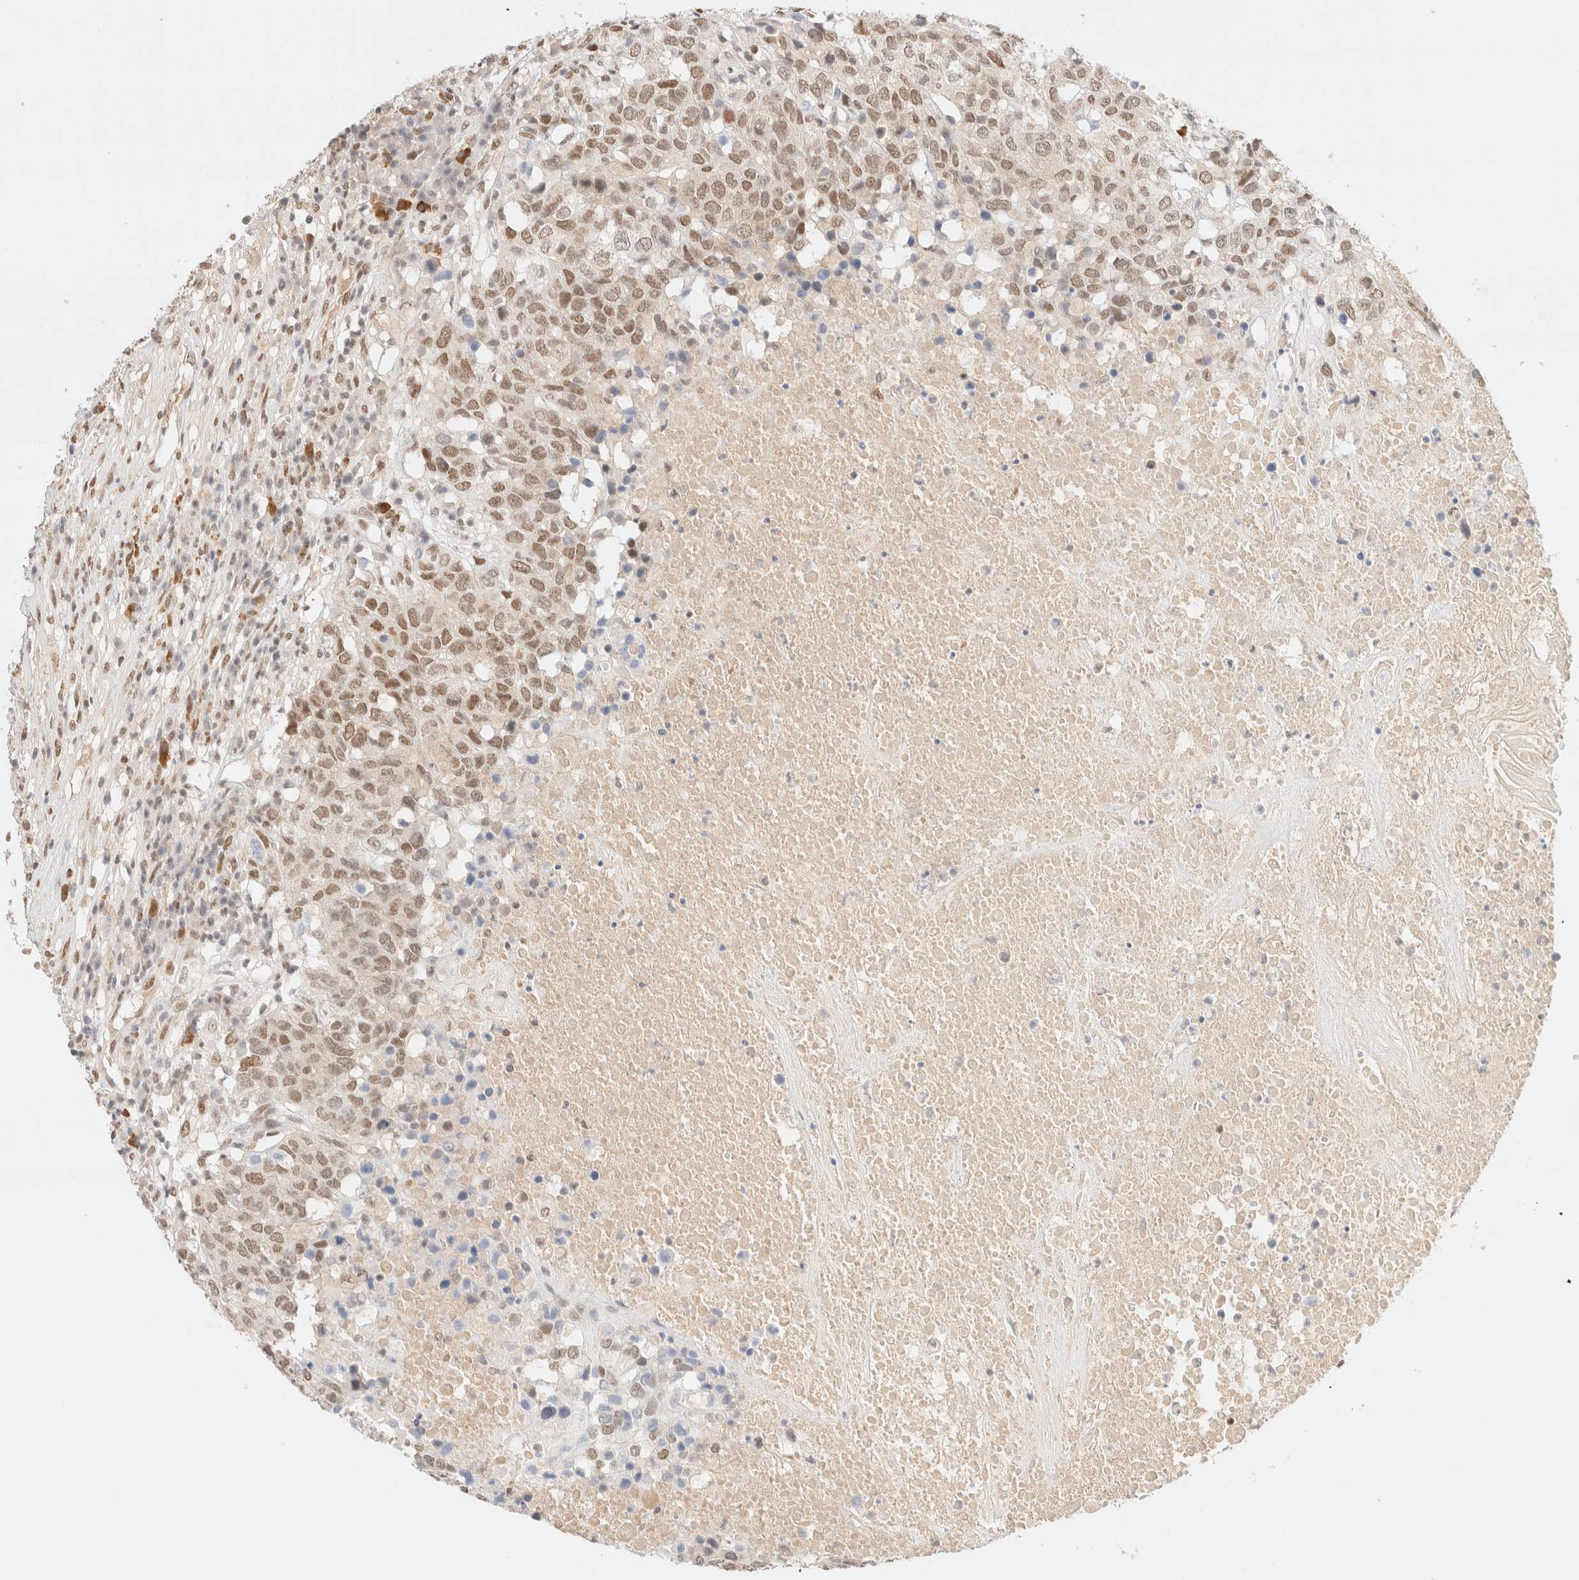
{"staining": {"intensity": "moderate", "quantity": ">75%", "location": "nuclear"}, "tissue": "head and neck cancer", "cell_type": "Tumor cells", "image_type": "cancer", "snomed": [{"axis": "morphology", "description": "Squamous cell carcinoma, NOS"}, {"axis": "topography", "description": "Head-Neck"}], "caption": "Protein analysis of squamous cell carcinoma (head and neck) tissue displays moderate nuclear positivity in about >75% of tumor cells. The staining is performed using DAB brown chromogen to label protein expression. The nuclei are counter-stained blue using hematoxylin.", "gene": "CIC", "patient": {"sex": "male", "age": 66}}